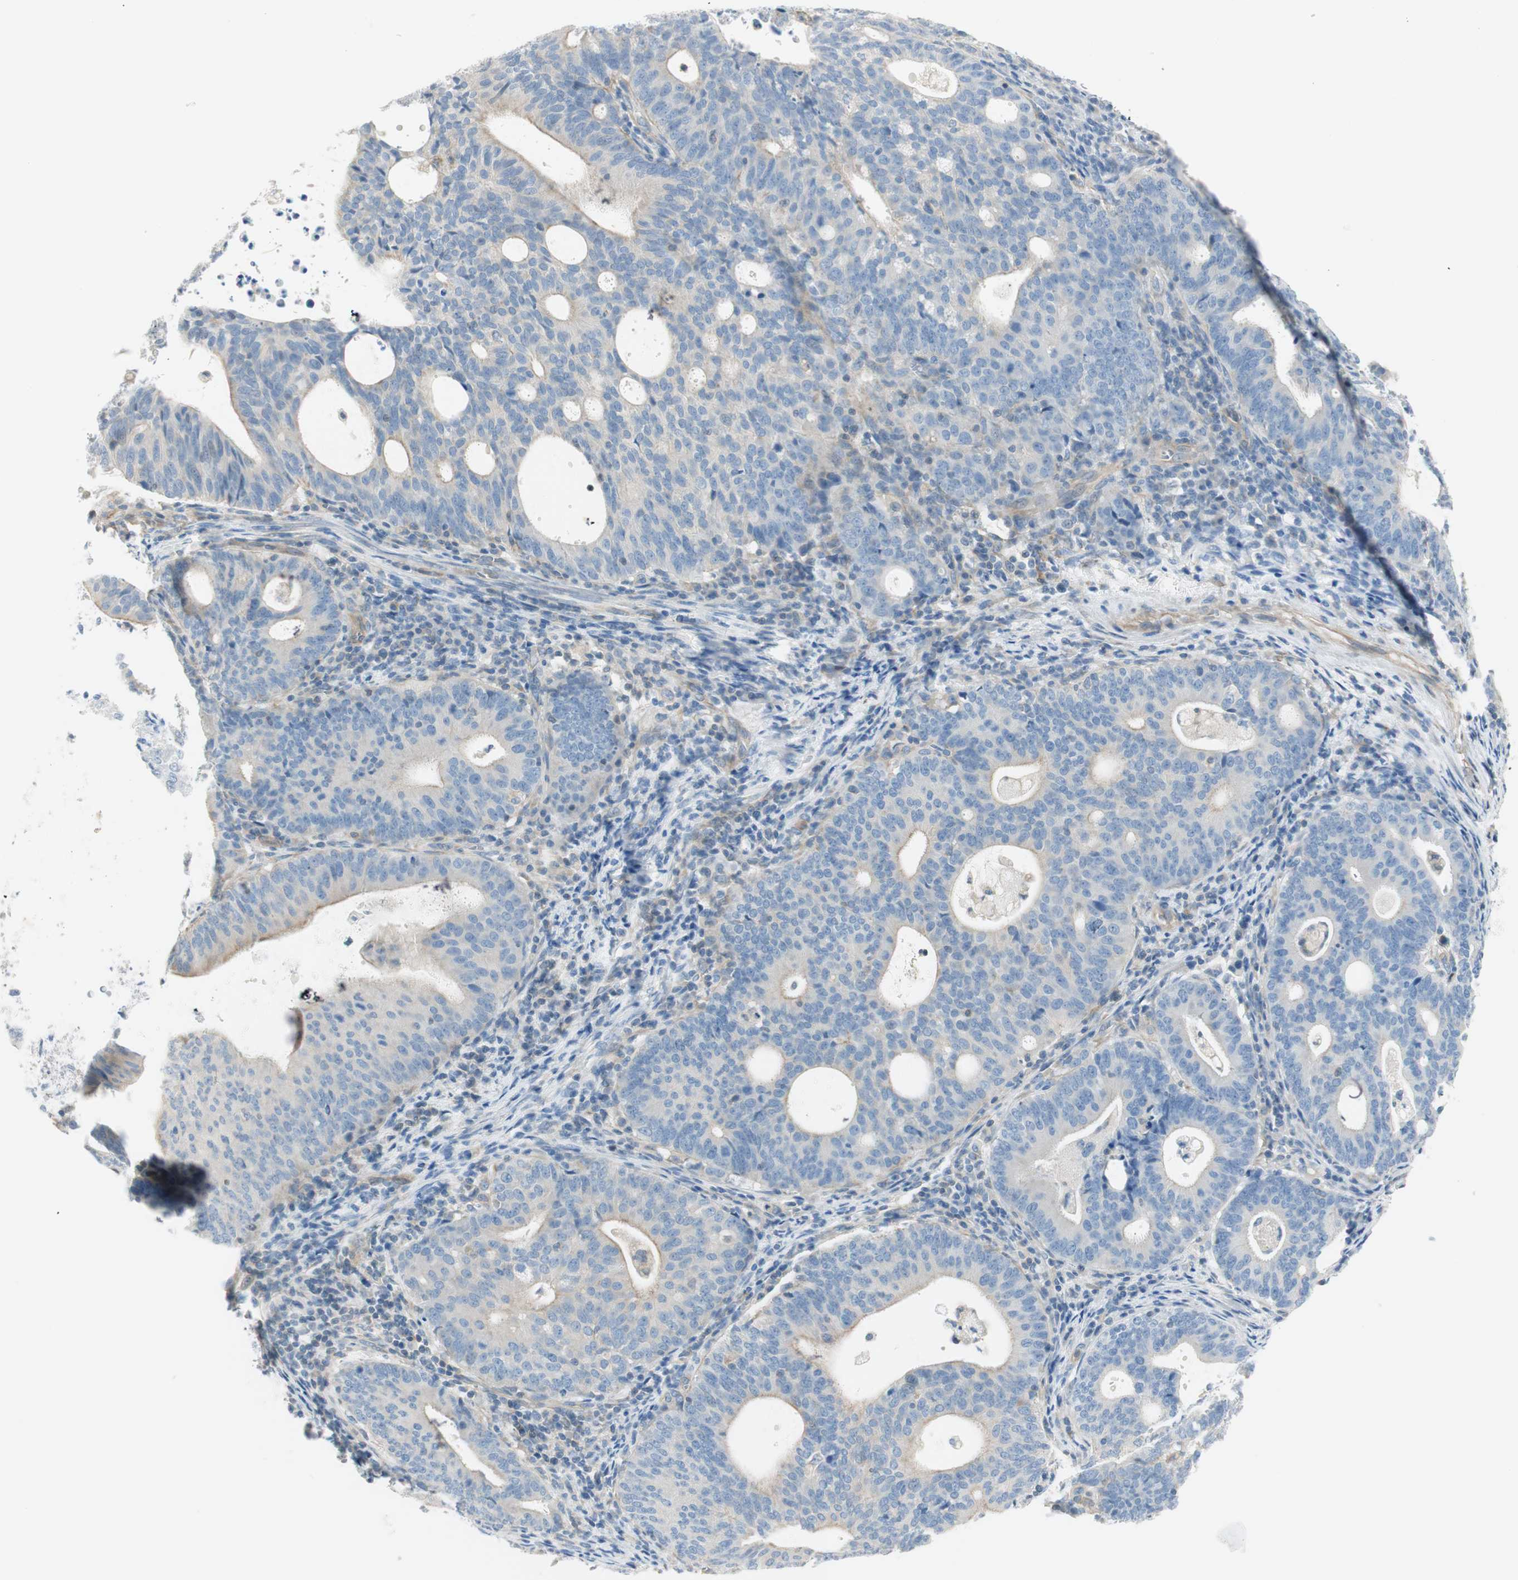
{"staining": {"intensity": "weak", "quantity": "<25%", "location": "cytoplasmic/membranous"}, "tissue": "endometrial cancer", "cell_type": "Tumor cells", "image_type": "cancer", "snomed": [{"axis": "morphology", "description": "Adenocarcinoma, NOS"}, {"axis": "topography", "description": "Uterus"}], "caption": "DAB (3,3'-diaminobenzidine) immunohistochemical staining of human adenocarcinoma (endometrial) exhibits no significant positivity in tumor cells.", "gene": "CDK3", "patient": {"sex": "female", "age": 83}}